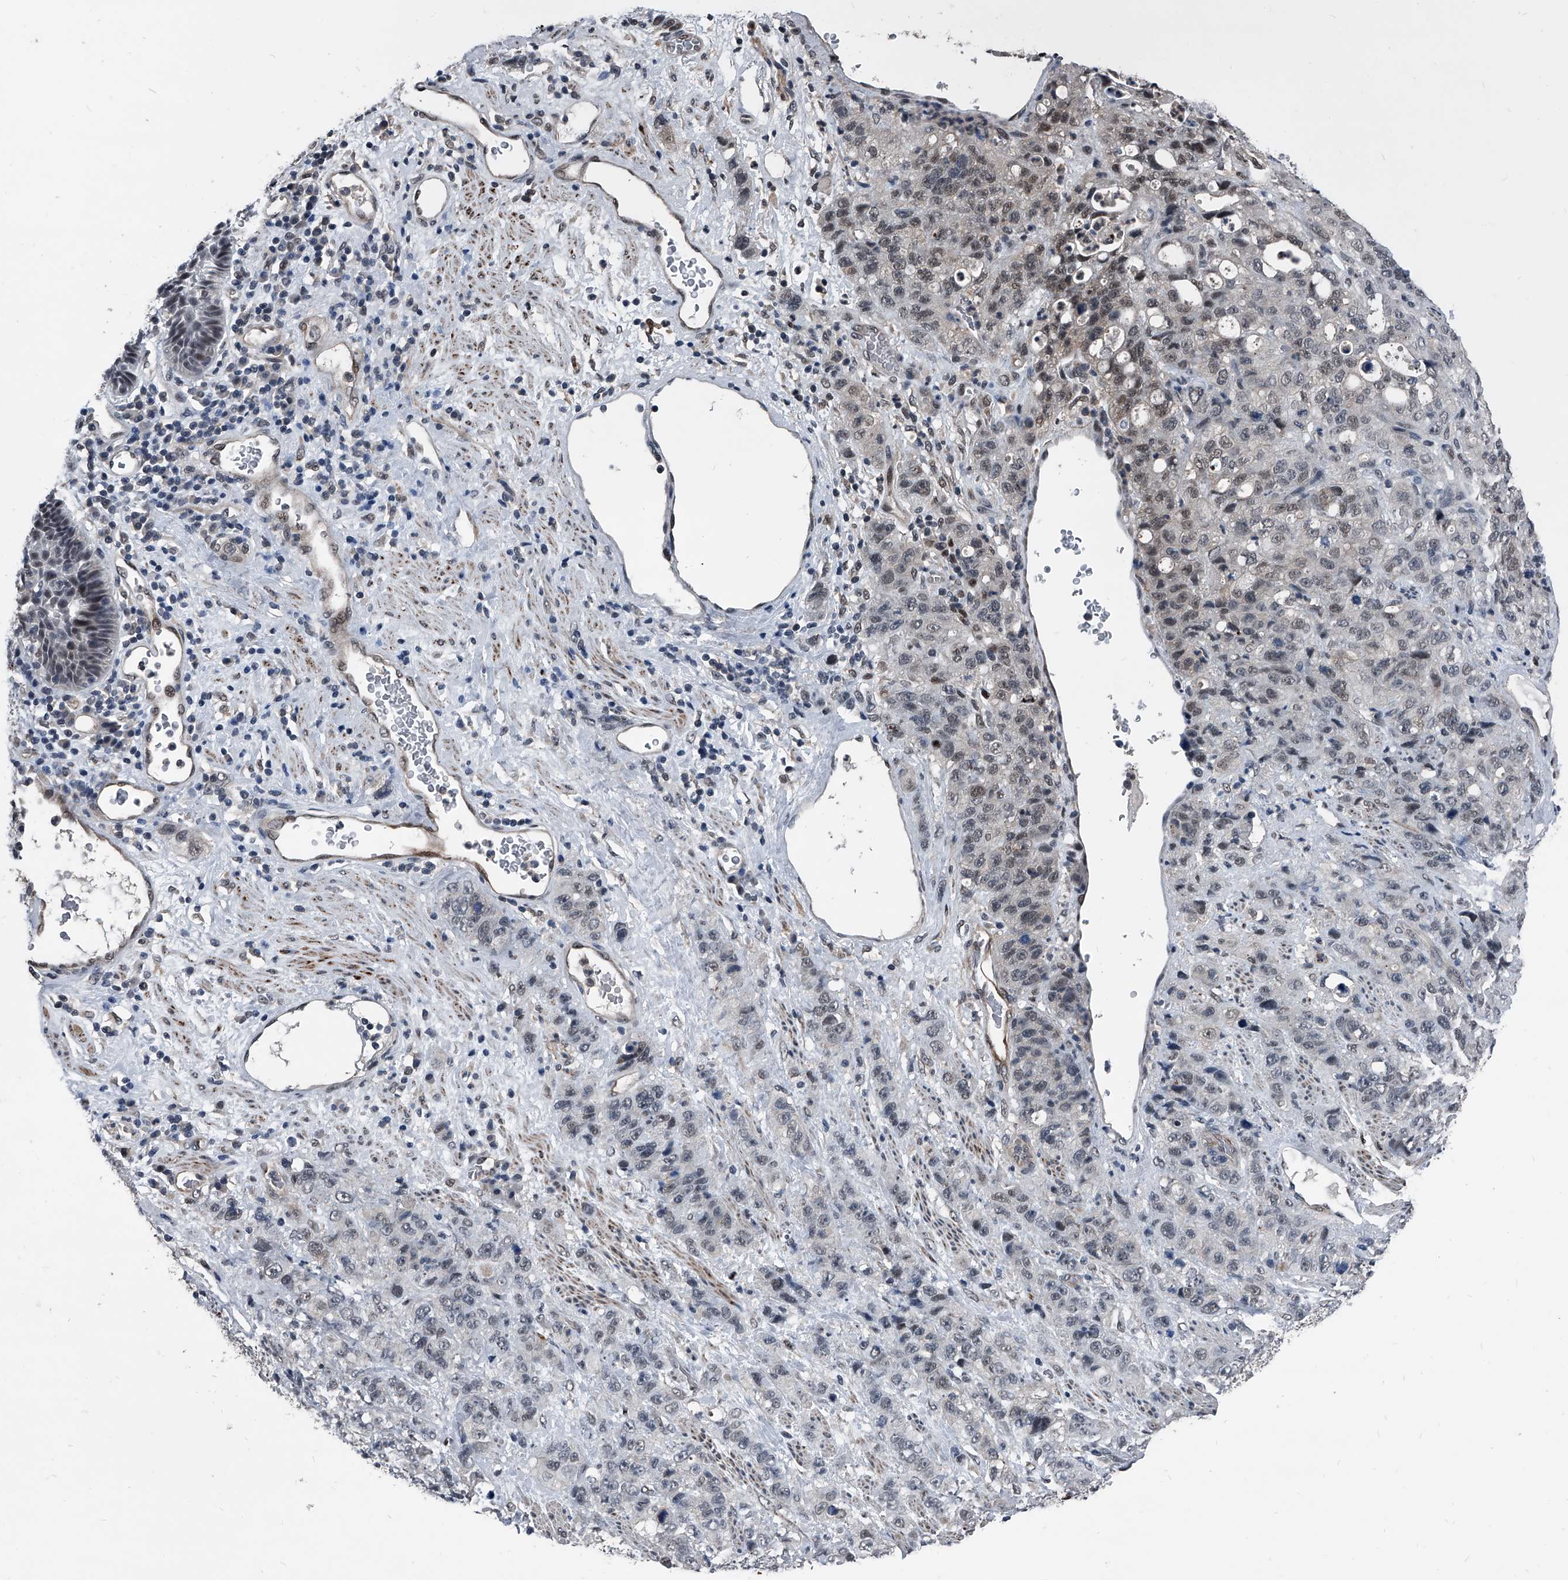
{"staining": {"intensity": "weak", "quantity": "<25%", "location": "nuclear"}, "tissue": "stomach cancer", "cell_type": "Tumor cells", "image_type": "cancer", "snomed": [{"axis": "morphology", "description": "Adenocarcinoma, NOS"}, {"axis": "topography", "description": "Stomach"}], "caption": "Stomach cancer (adenocarcinoma) stained for a protein using immunohistochemistry (IHC) demonstrates no expression tumor cells.", "gene": "MEN1", "patient": {"sex": "male", "age": 48}}